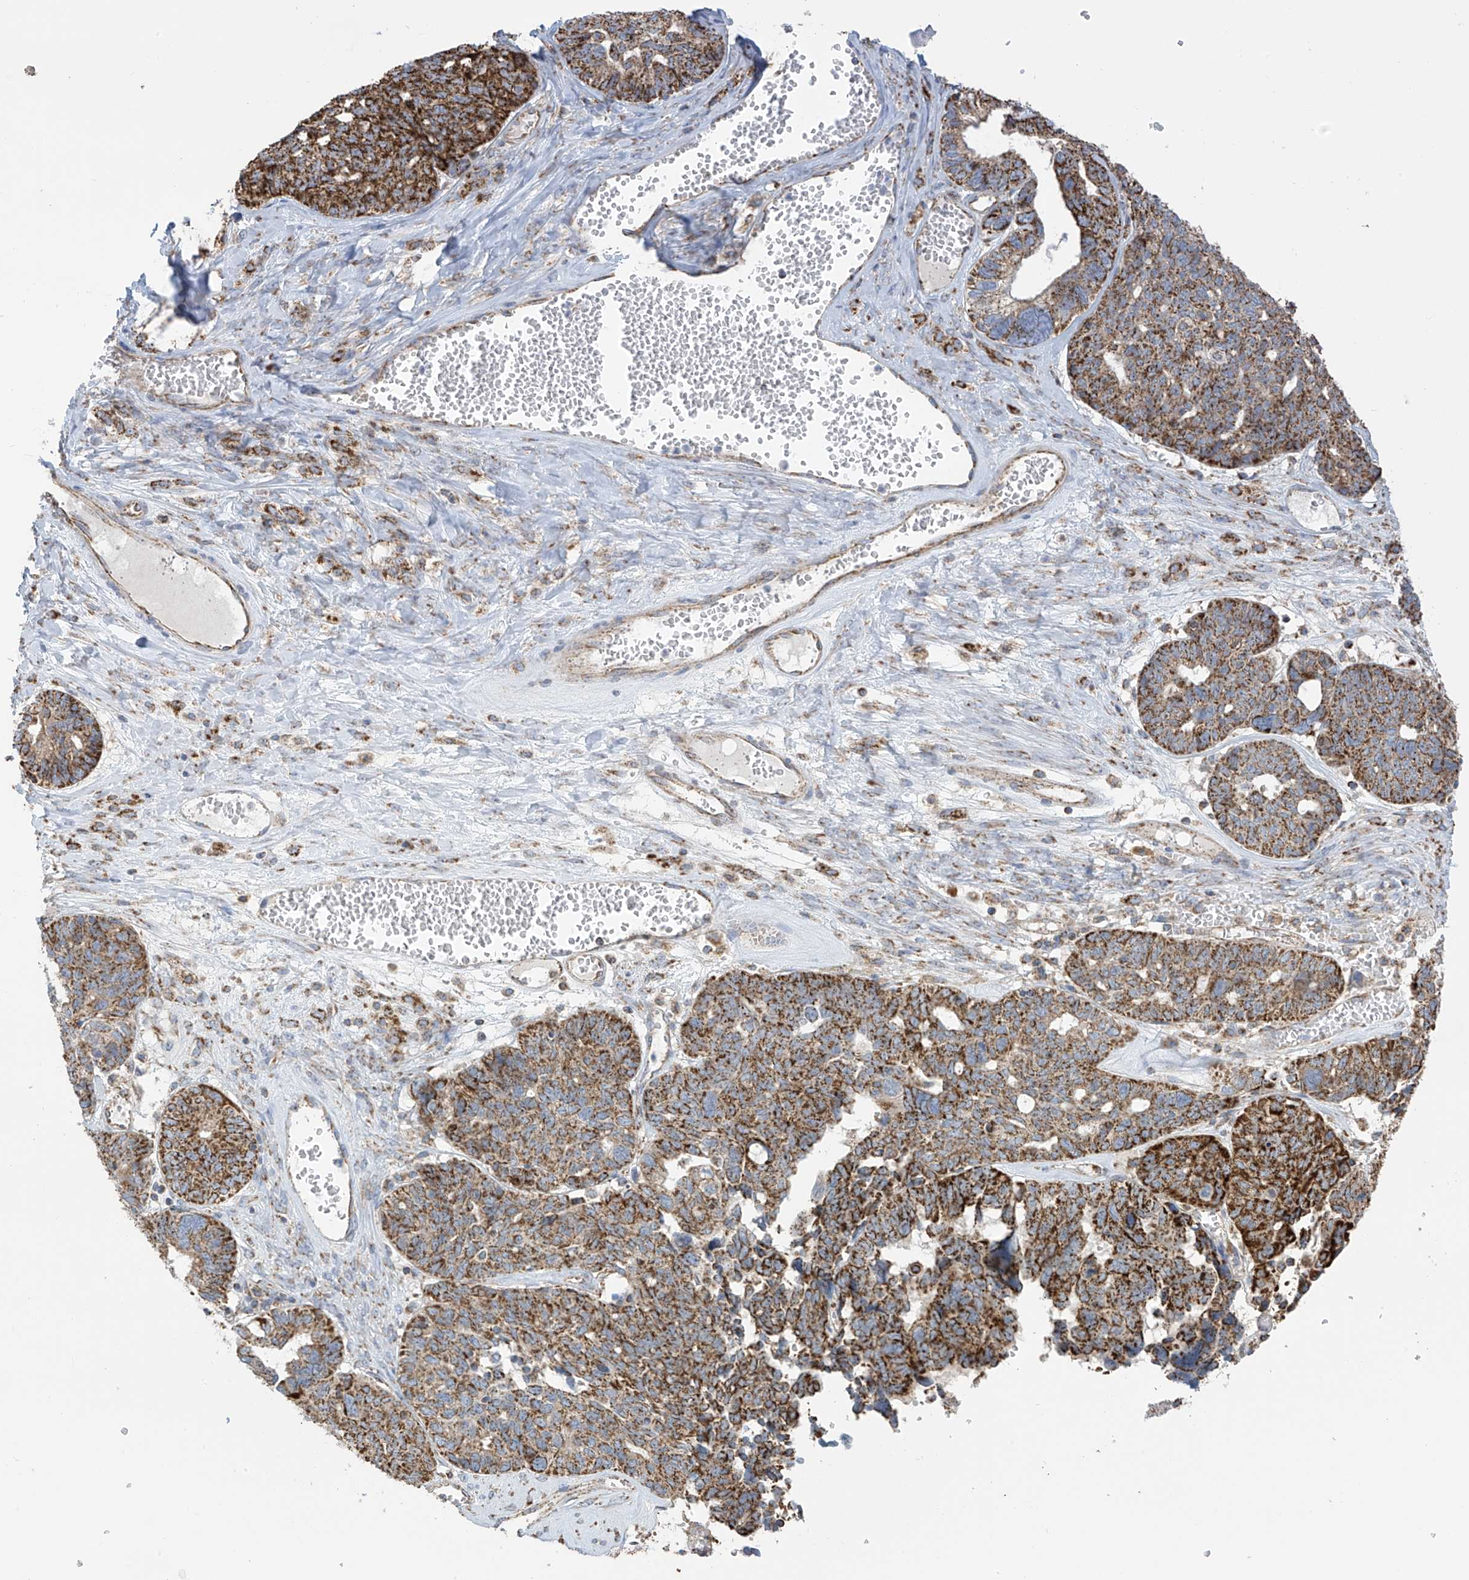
{"staining": {"intensity": "strong", "quantity": ">75%", "location": "cytoplasmic/membranous"}, "tissue": "ovarian cancer", "cell_type": "Tumor cells", "image_type": "cancer", "snomed": [{"axis": "morphology", "description": "Cystadenocarcinoma, serous, NOS"}, {"axis": "topography", "description": "Ovary"}], "caption": "IHC staining of serous cystadenocarcinoma (ovarian), which shows high levels of strong cytoplasmic/membranous expression in about >75% of tumor cells indicating strong cytoplasmic/membranous protein expression. The staining was performed using DAB (3,3'-diaminobenzidine) (brown) for protein detection and nuclei were counterstained in hematoxylin (blue).", "gene": "PNPT1", "patient": {"sex": "female", "age": 79}}